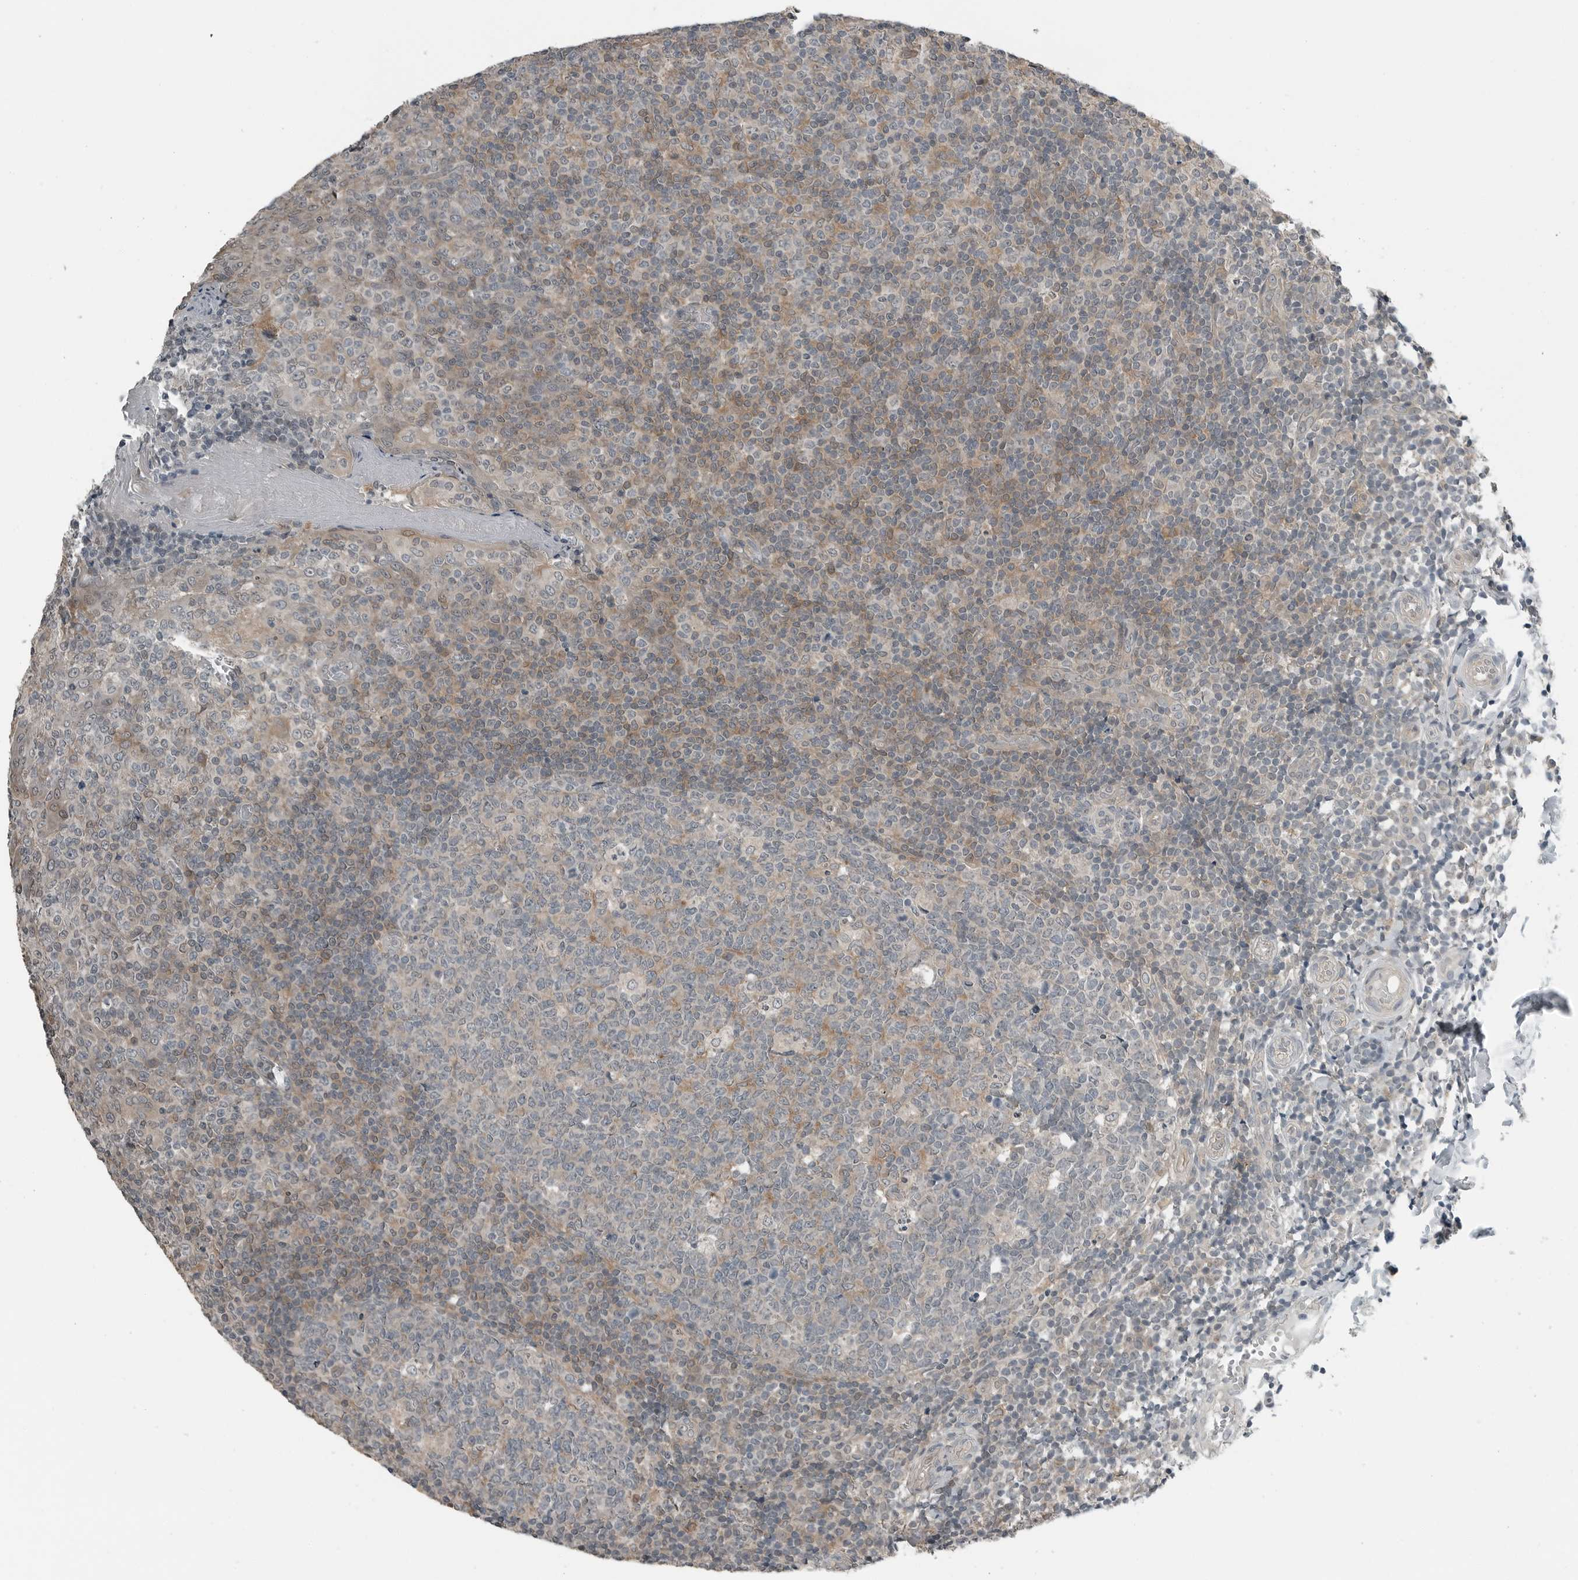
{"staining": {"intensity": "weak", "quantity": "25%-75%", "location": "cytoplasmic/membranous"}, "tissue": "tonsil", "cell_type": "Germinal center cells", "image_type": "normal", "snomed": [{"axis": "morphology", "description": "Normal tissue, NOS"}, {"axis": "topography", "description": "Tonsil"}], "caption": "This photomicrograph reveals normal tonsil stained with immunohistochemistry (IHC) to label a protein in brown. The cytoplasmic/membranous of germinal center cells show weak positivity for the protein. Nuclei are counter-stained blue.", "gene": "ENSG00000286112", "patient": {"sex": "female", "age": 19}}